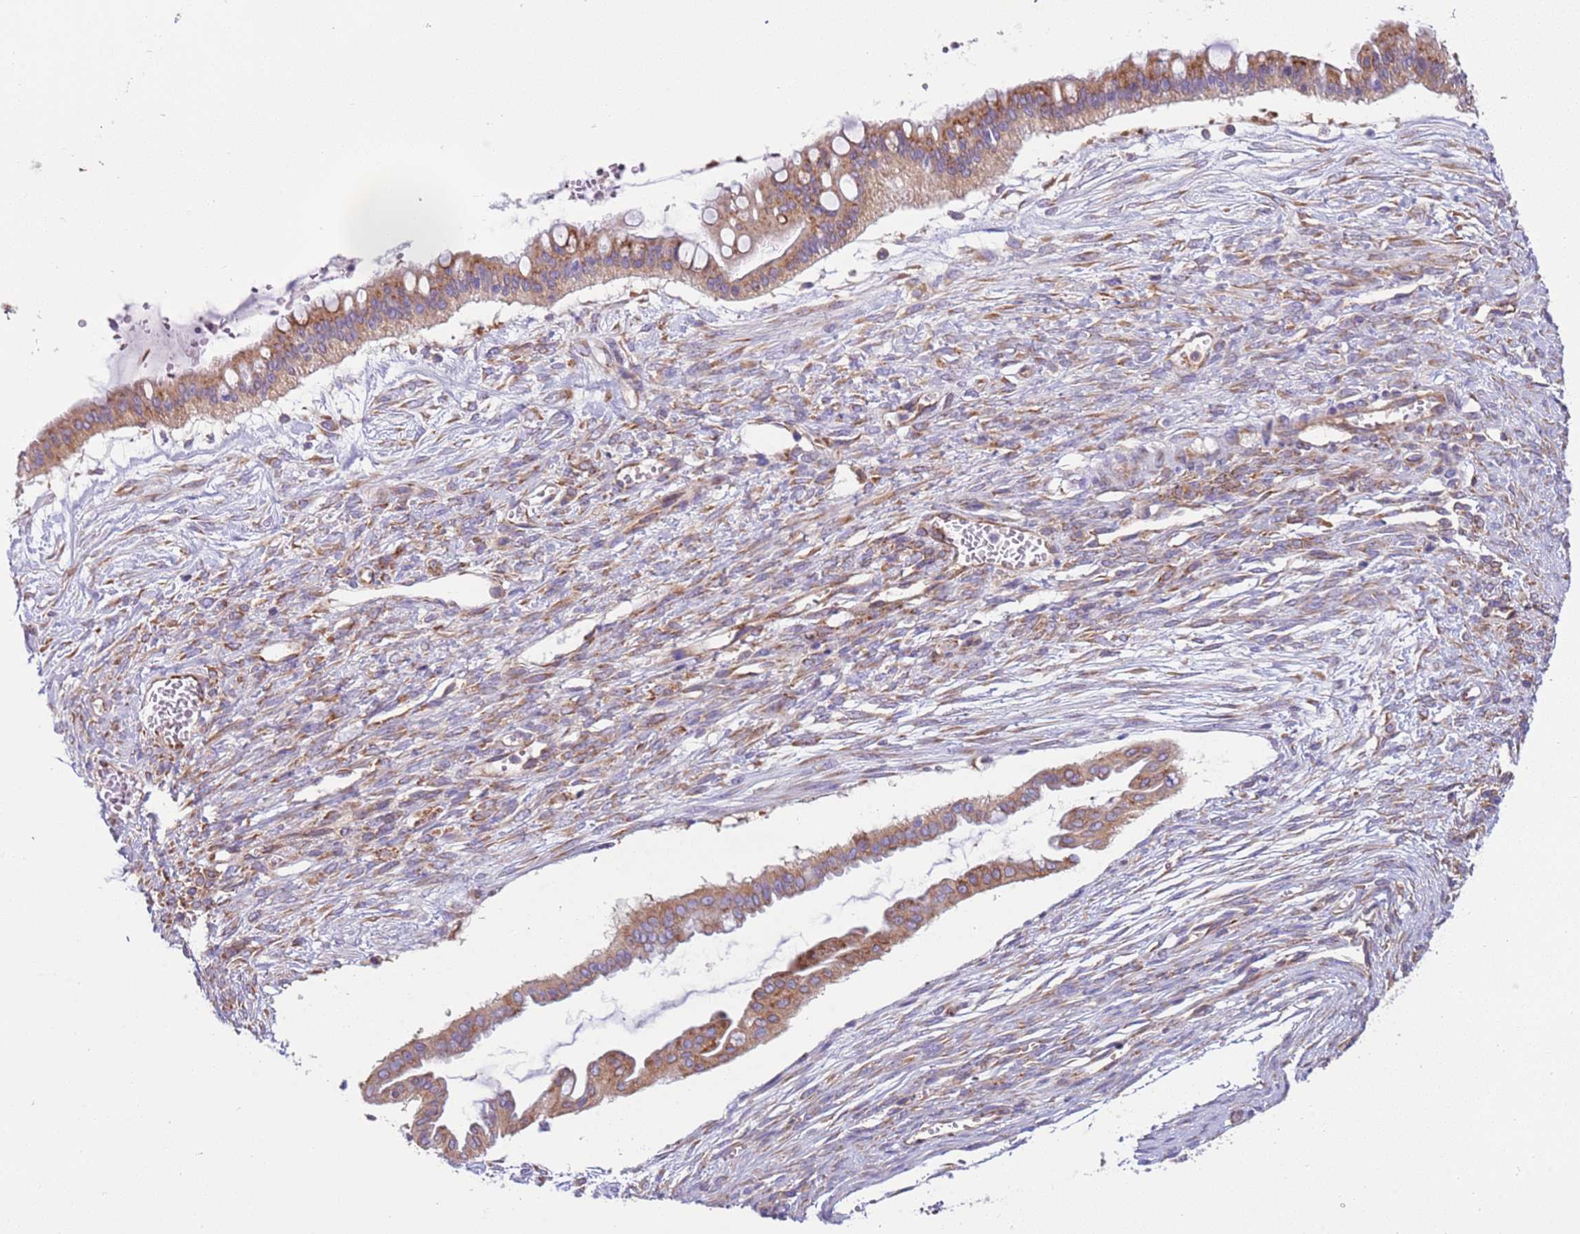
{"staining": {"intensity": "moderate", "quantity": ">75%", "location": "cytoplasmic/membranous"}, "tissue": "ovarian cancer", "cell_type": "Tumor cells", "image_type": "cancer", "snomed": [{"axis": "morphology", "description": "Cystadenocarcinoma, mucinous, NOS"}, {"axis": "topography", "description": "Ovary"}], "caption": "Human ovarian cancer stained with a protein marker demonstrates moderate staining in tumor cells.", "gene": "VARS1", "patient": {"sex": "female", "age": 73}}